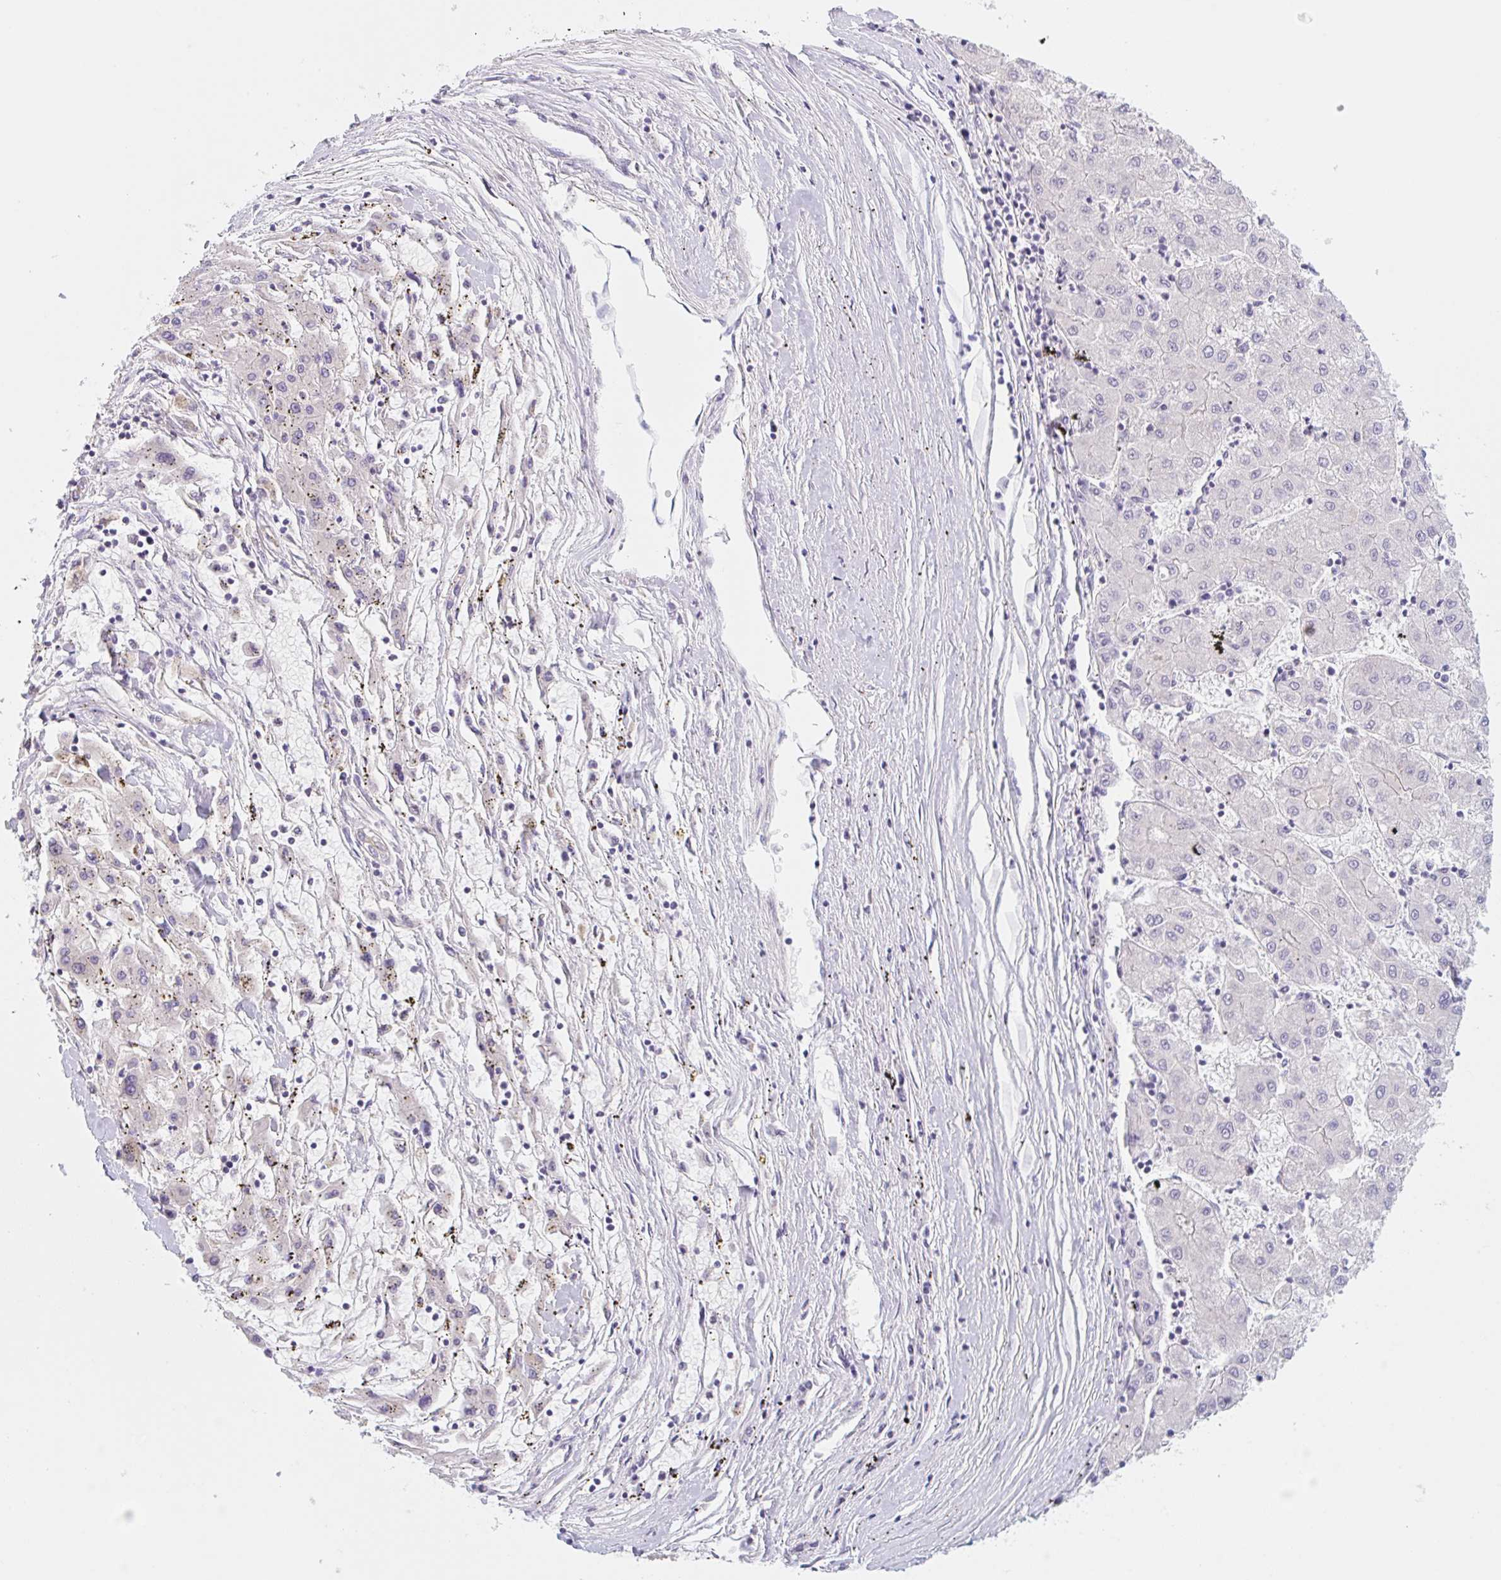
{"staining": {"intensity": "negative", "quantity": "none", "location": "none"}, "tissue": "liver cancer", "cell_type": "Tumor cells", "image_type": "cancer", "snomed": [{"axis": "morphology", "description": "Carcinoma, Hepatocellular, NOS"}, {"axis": "topography", "description": "Liver"}], "caption": "Tumor cells are negative for protein expression in human hepatocellular carcinoma (liver).", "gene": "LYVE1", "patient": {"sex": "male", "age": 72}}